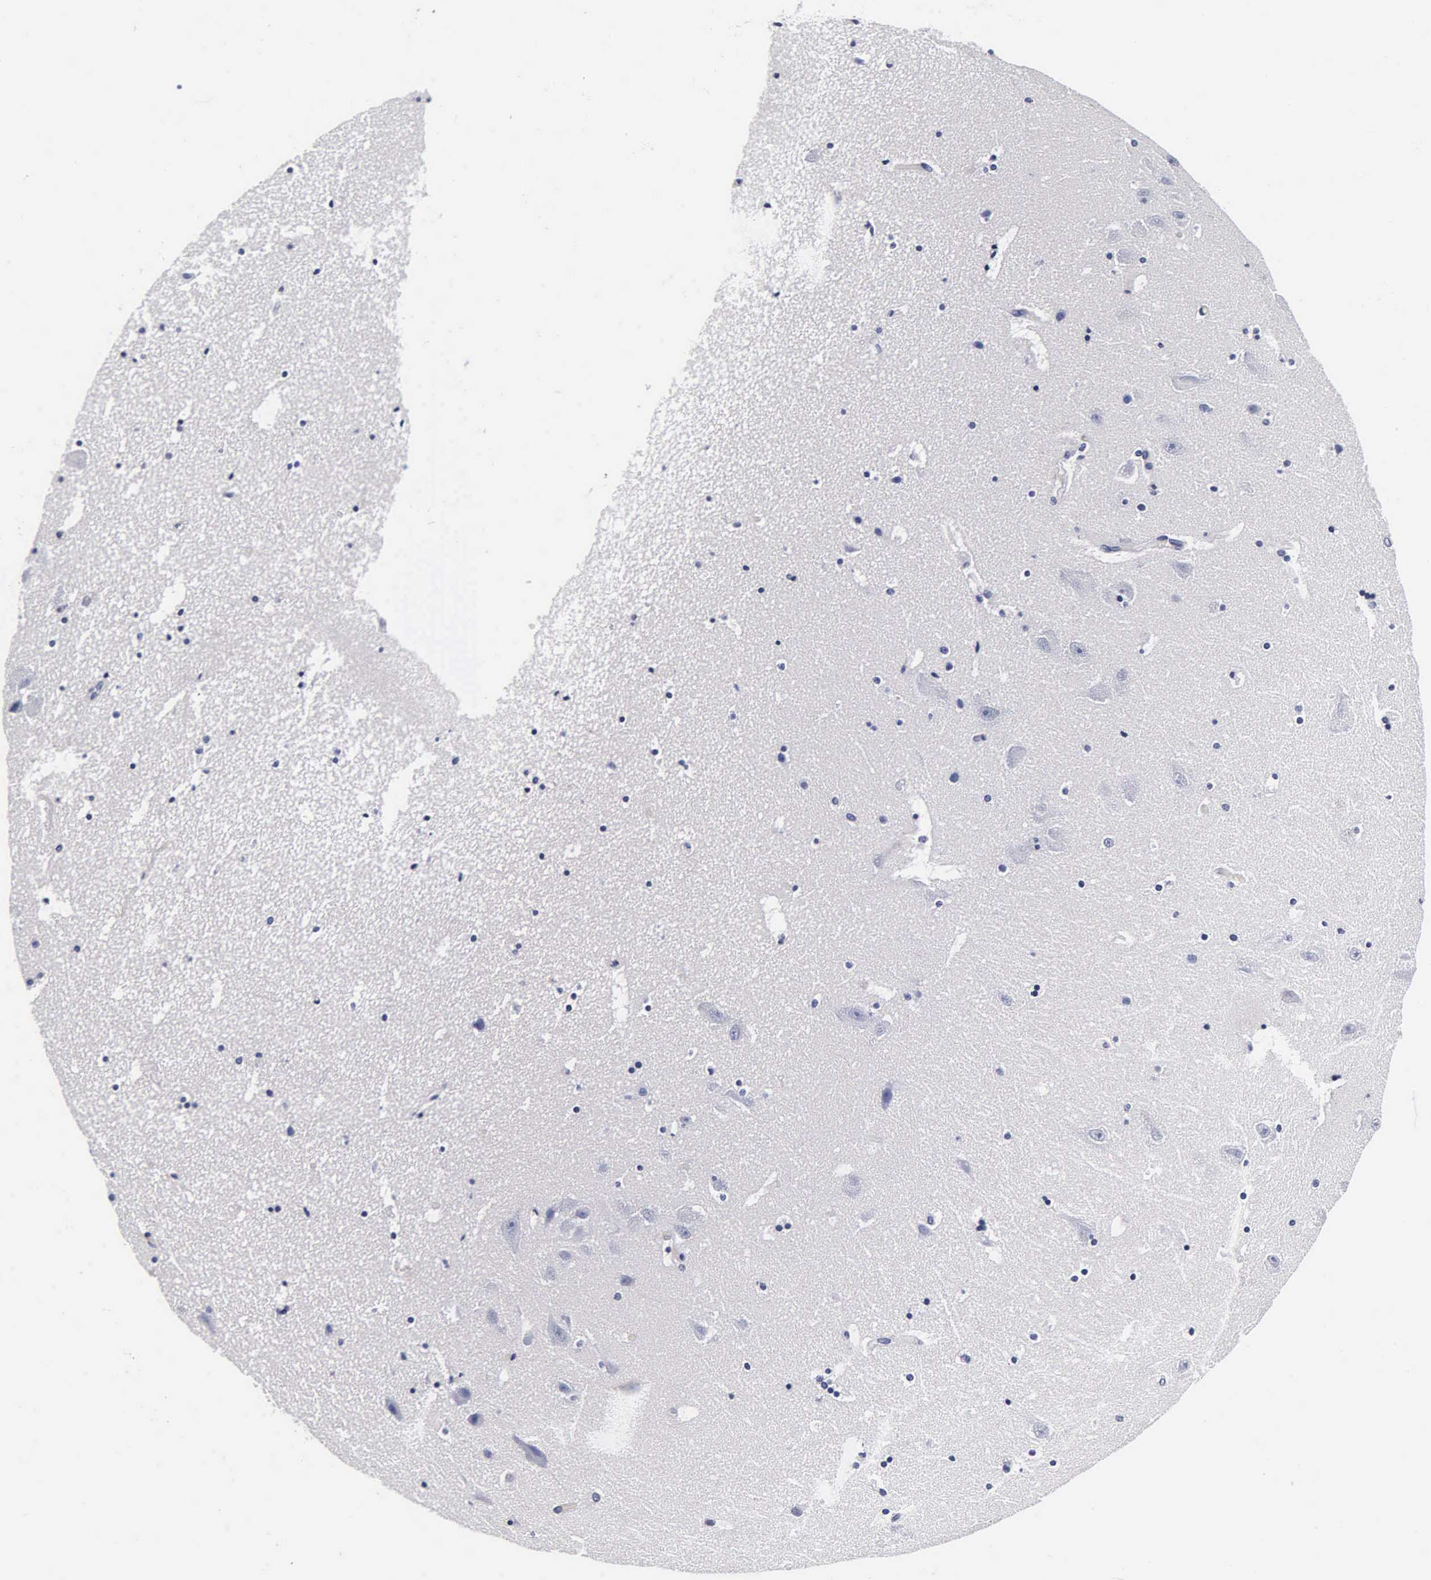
{"staining": {"intensity": "negative", "quantity": "none", "location": "none"}, "tissue": "hippocampus", "cell_type": "Glial cells", "image_type": "normal", "snomed": [{"axis": "morphology", "description": "Normal tissue, NOS"}, {"axis": "topography", "description": "Hippocampus"}], "caption": "The micrograph demonstrates no staining of glial cells in normal hippocampus.", "gene": "ACP3", "patient": {"sex": "male", "age": 45}}